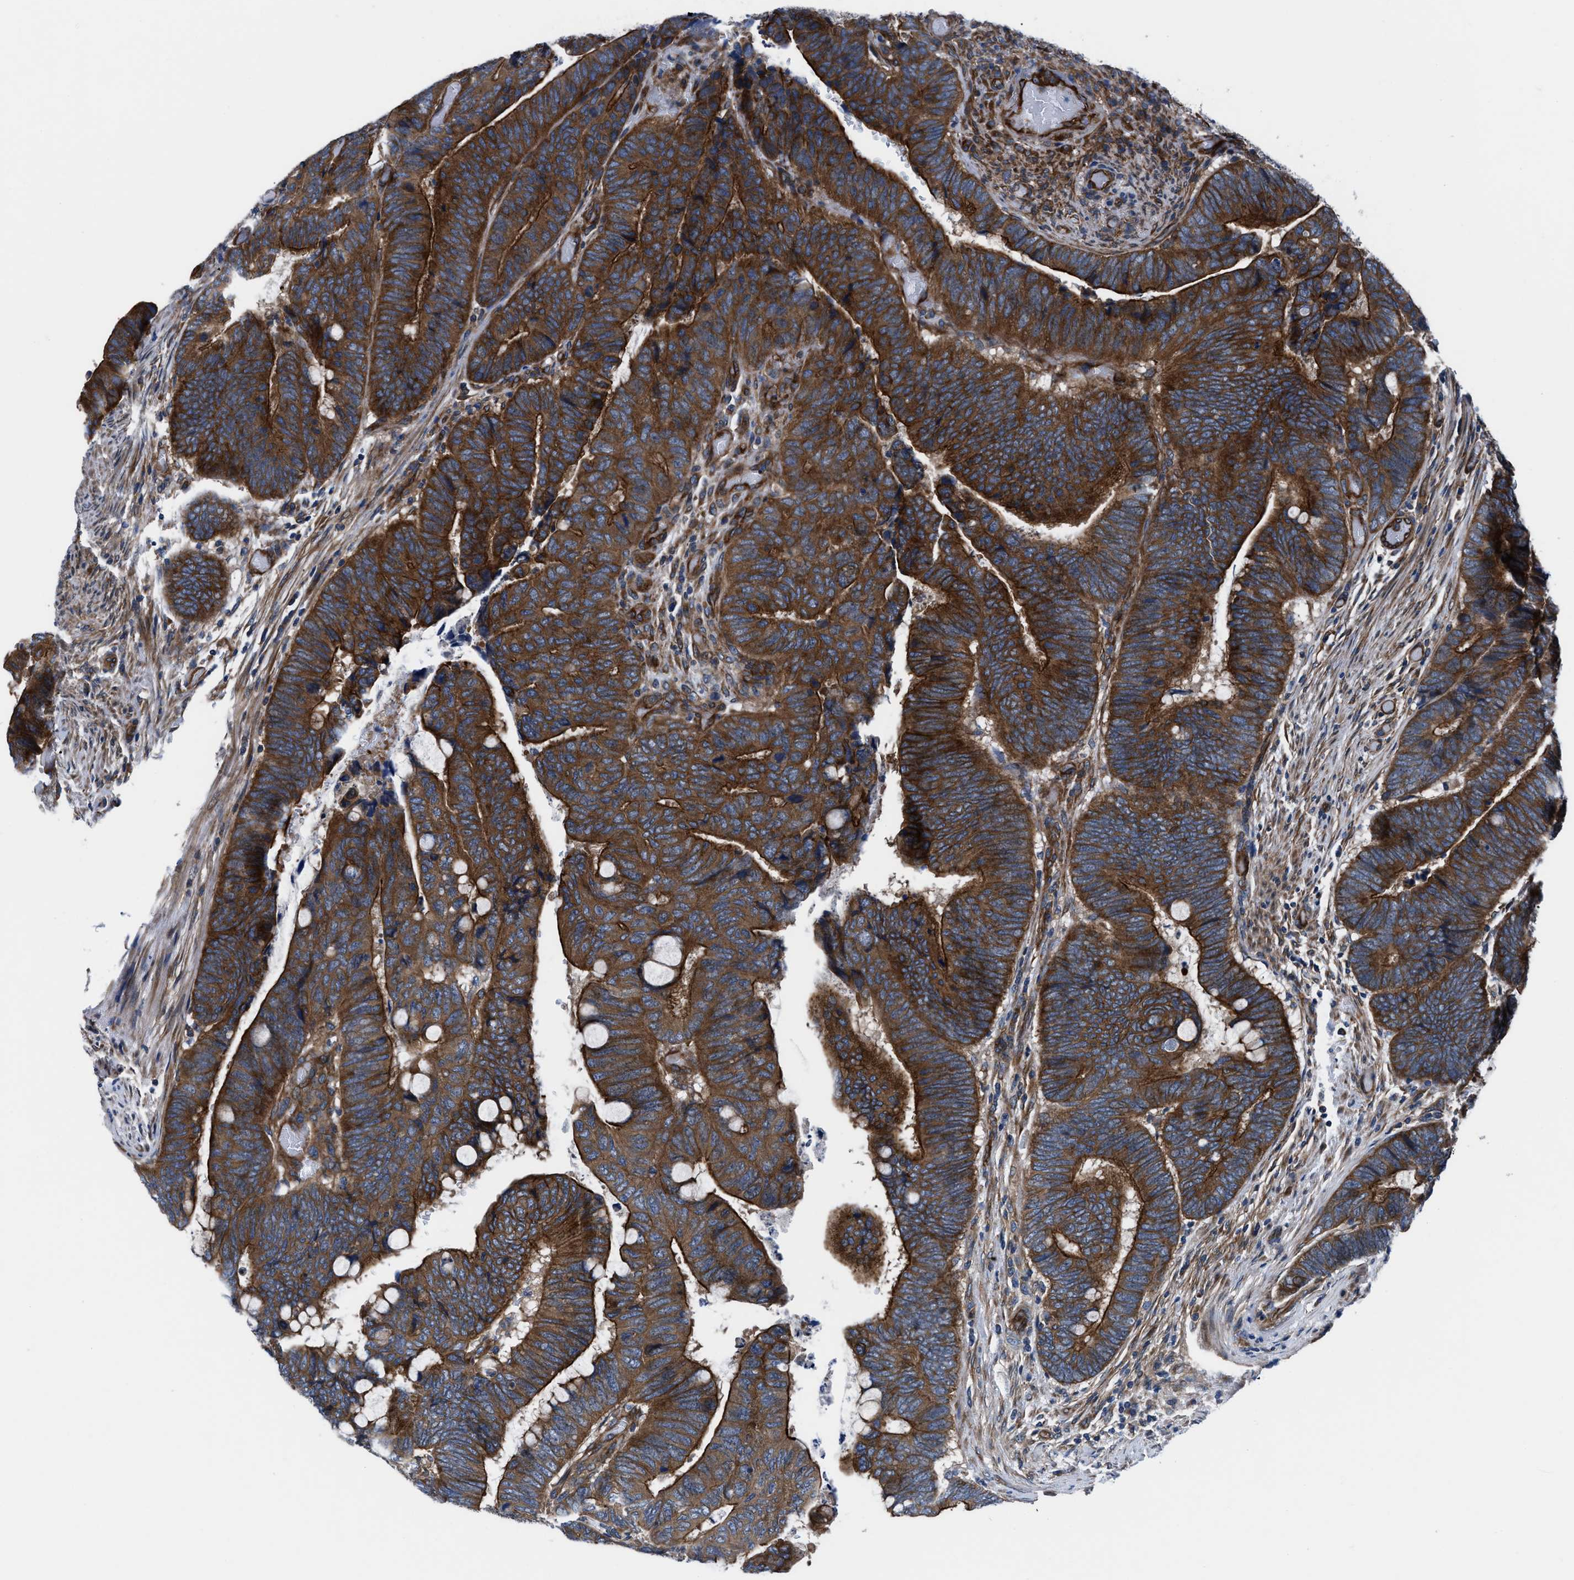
{"staining": {"intensity": "strong", "quantity": ">75%", "location": "cytoplasmic/membranous"}, "tissue": "colorectal cancer", "cell_type": "Tumor cells", "image_type": "cancer", "snomed": [{"axis": "morphology", "description": "Normal tissue, NOS"}, {"axis": "morphology", "description": "Adenocarcinoma, NOS"}, {"axis": "topography", "description": "Rectum"}], "caption": "Colorectal cancer (adenocarcinoma) tissue reveals strong cytoplasmic/membranous expression in approximately >75% of tumor cells, visualized by immunohistochemistry.", "gene": "TRIP4", "patient": {"sex": "male", "age": 92}}